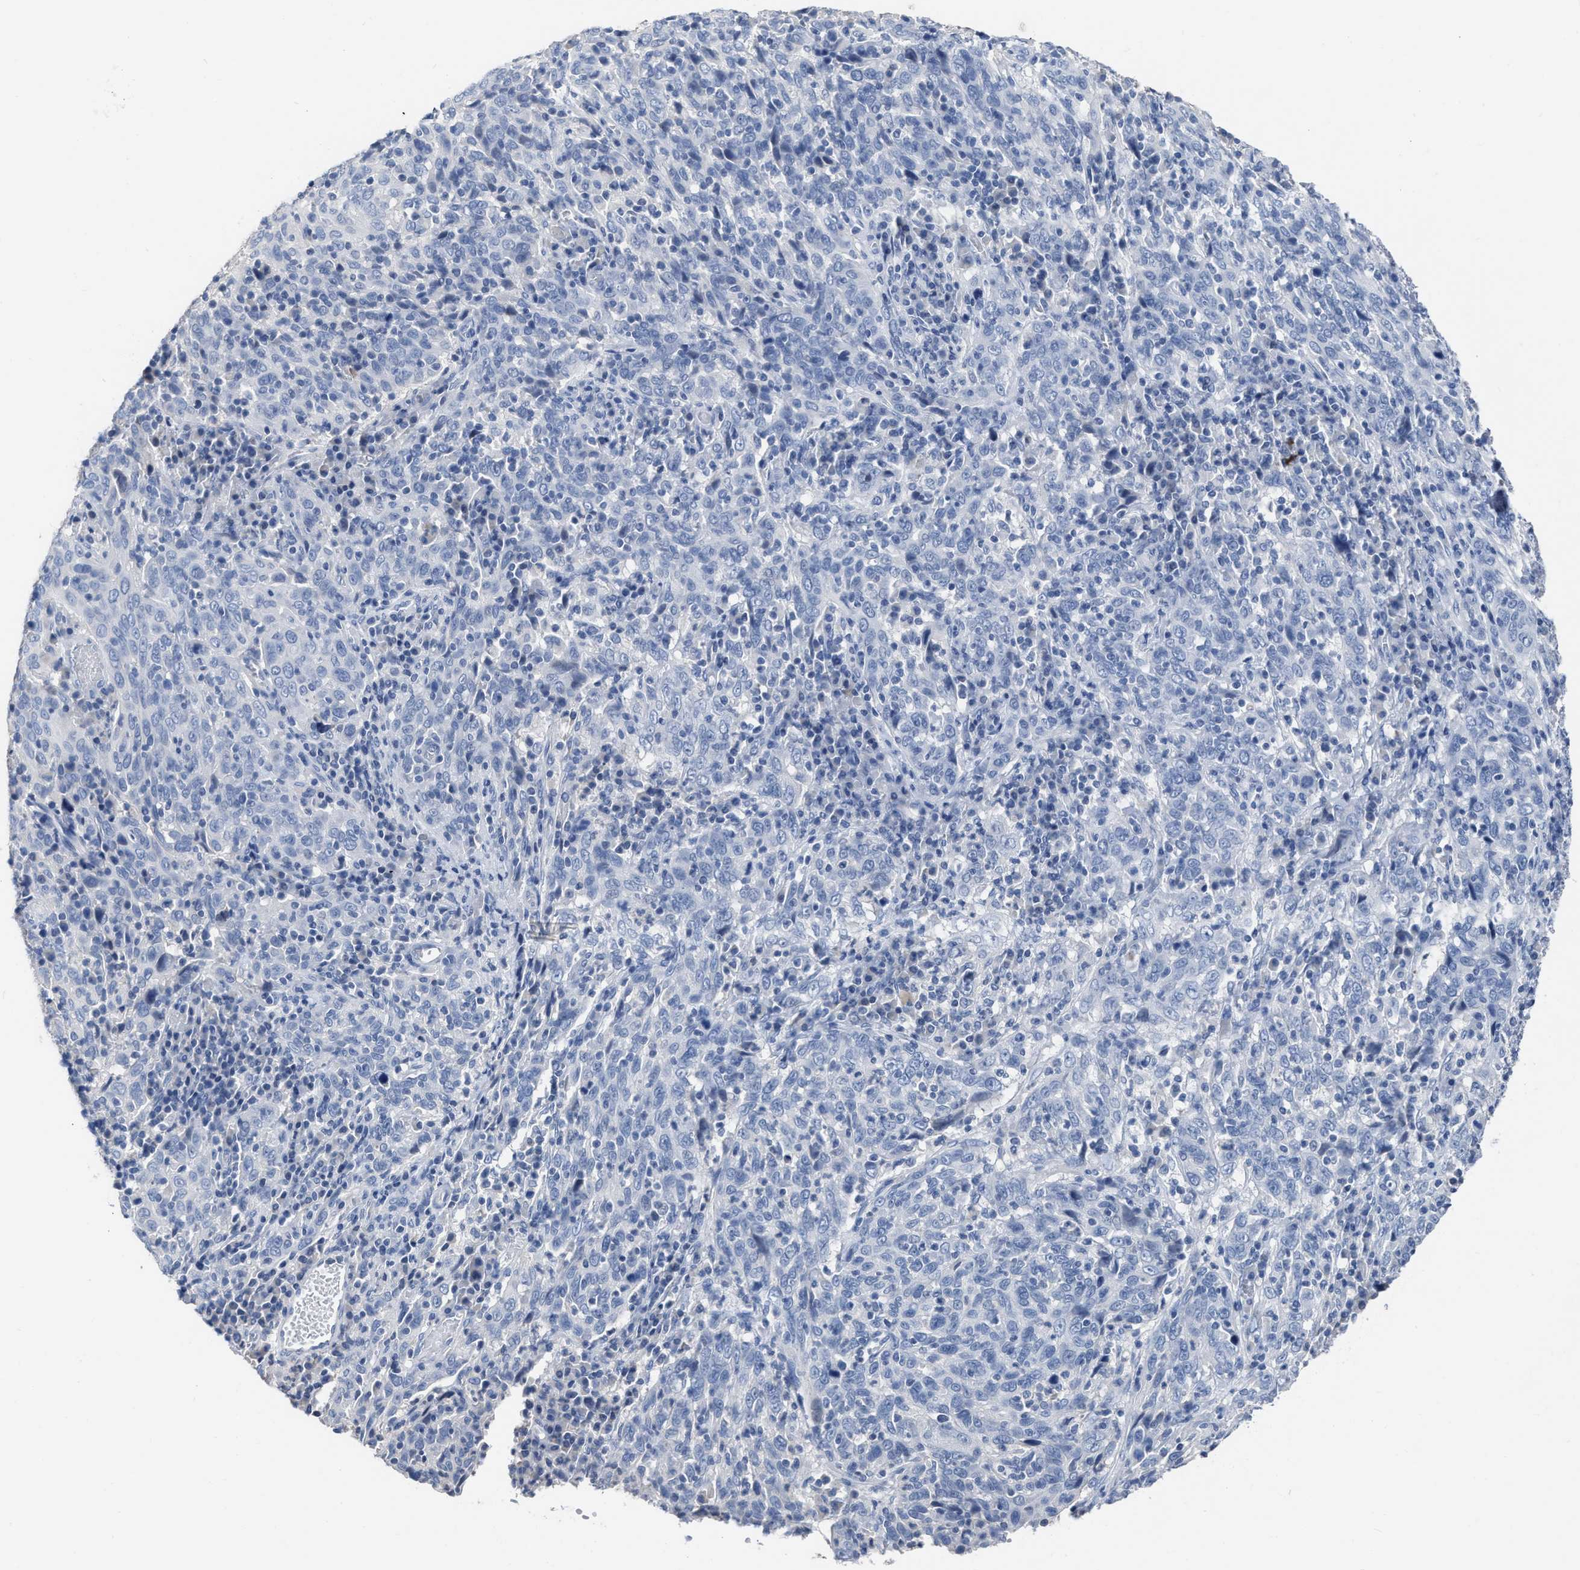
{"staining": {"intensity": "negative", "quantity": "none", "location": "none"}, "tissue": "cervical cancer", "cell_type": "Tumor cells", "image_type": "cancer", "snomed": [{"axis": "morphology", "description": "Squamous cell carcinoma, NOS"}, {"axis": "topography", "description": "Cervix"}], "caption": "Immunohistochemistry photomicrograph of human squamous cell carcinoma (cervical) stained for a protein (brown), which shows no positivity in tumor cells.", "gene": "CEACAM5", "patient": {"sex": "female", "age": 46}}